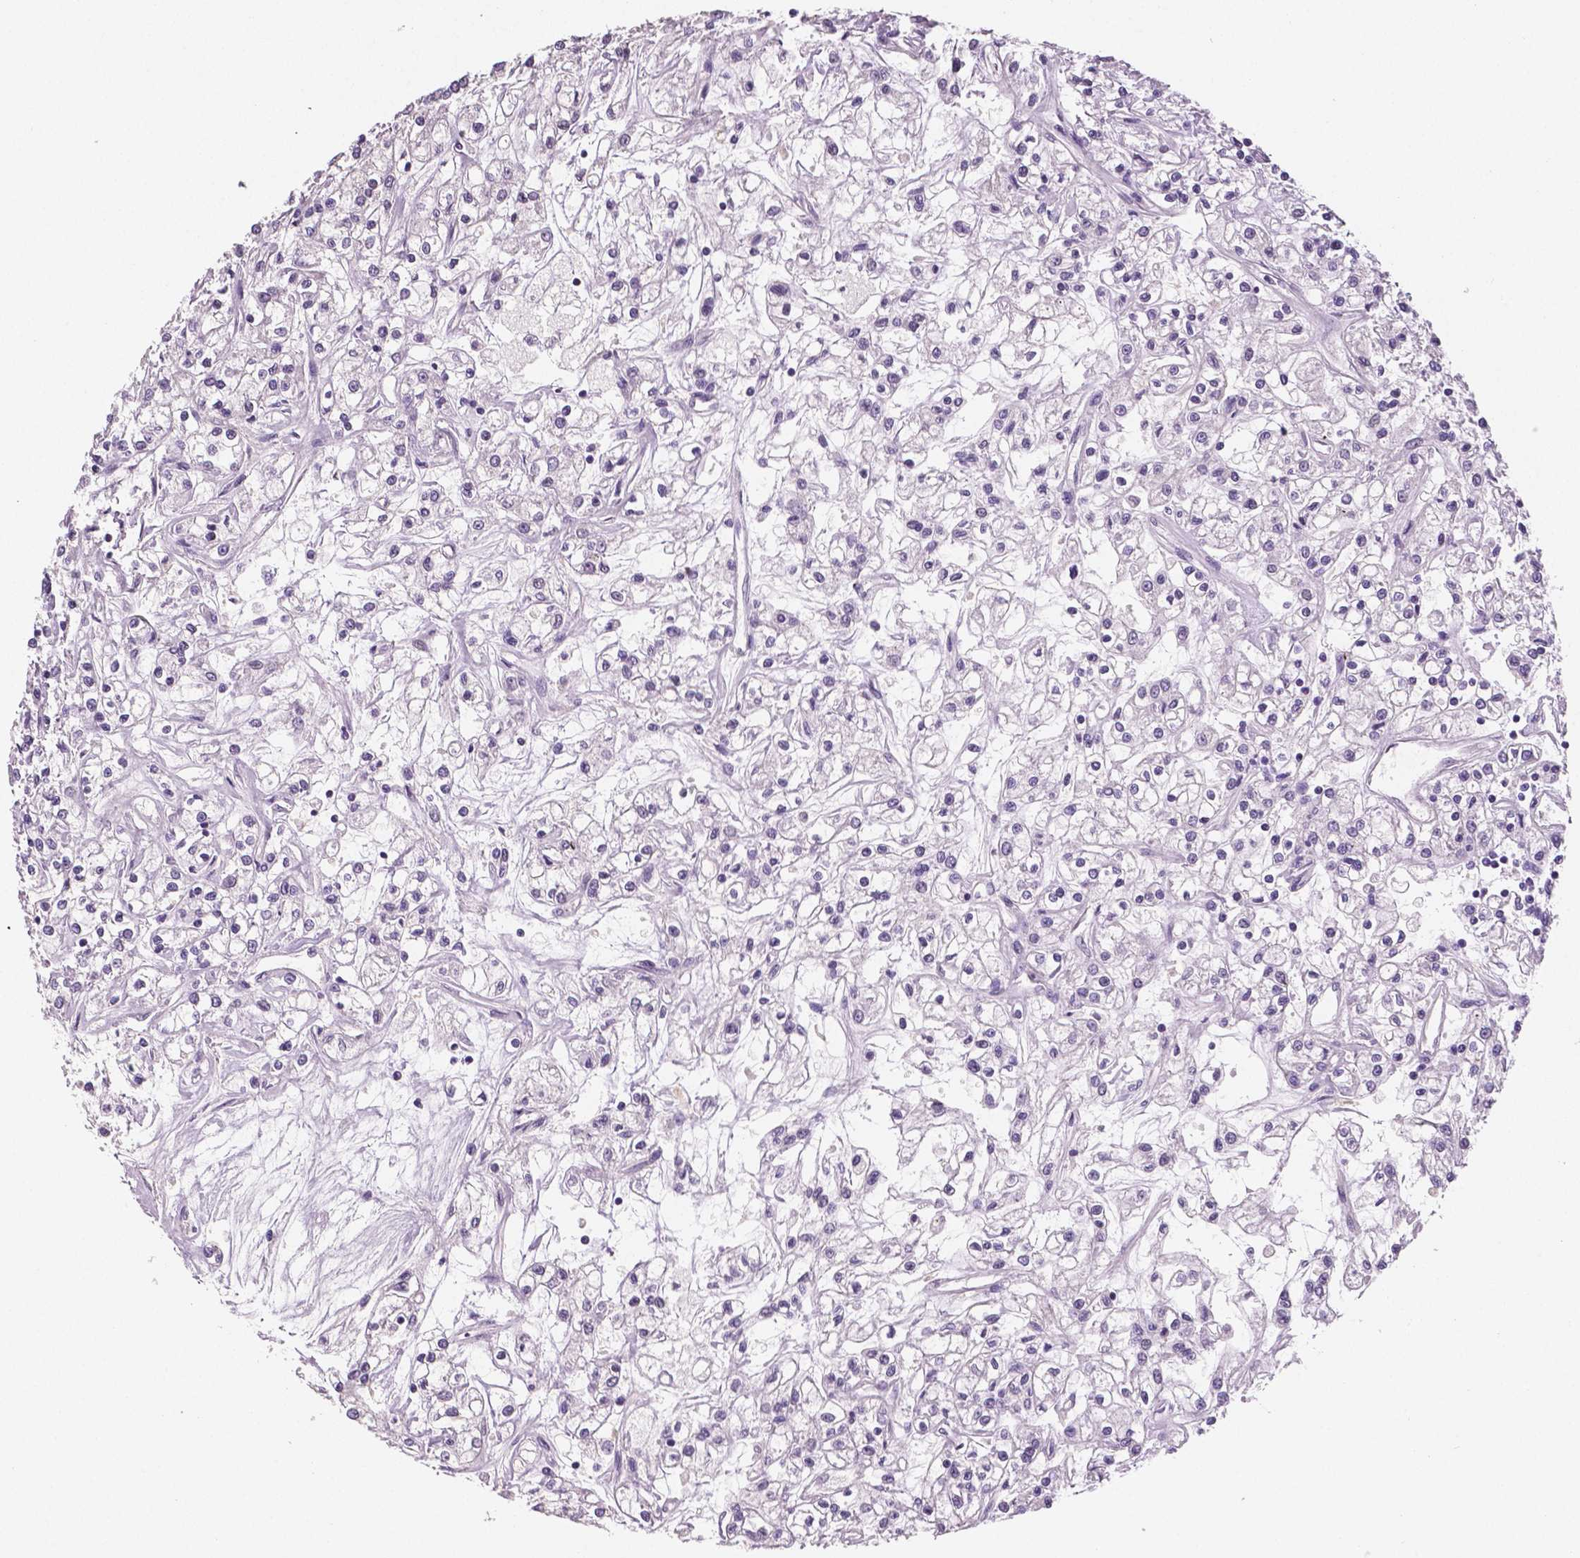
{"staining": {"intensity": "negative", "quantity": "none", "location": "none"}, "tissue": "renal cancer", "cell_type": "Tumor cells", "image_type": "cancer", "snomed": [{"axis": "morphology", "description": "Adenocarcinoma, NOS"}, {"axis": "topography", "description": "Kidney"}], "caption": "Renal cancer (adenocarcinoma) stained for a protein using immunohistochemistry demonstrates no staining tumor cells.", "gene": "TSPAN7", "patient": {"sex": "female", "age": 59}}